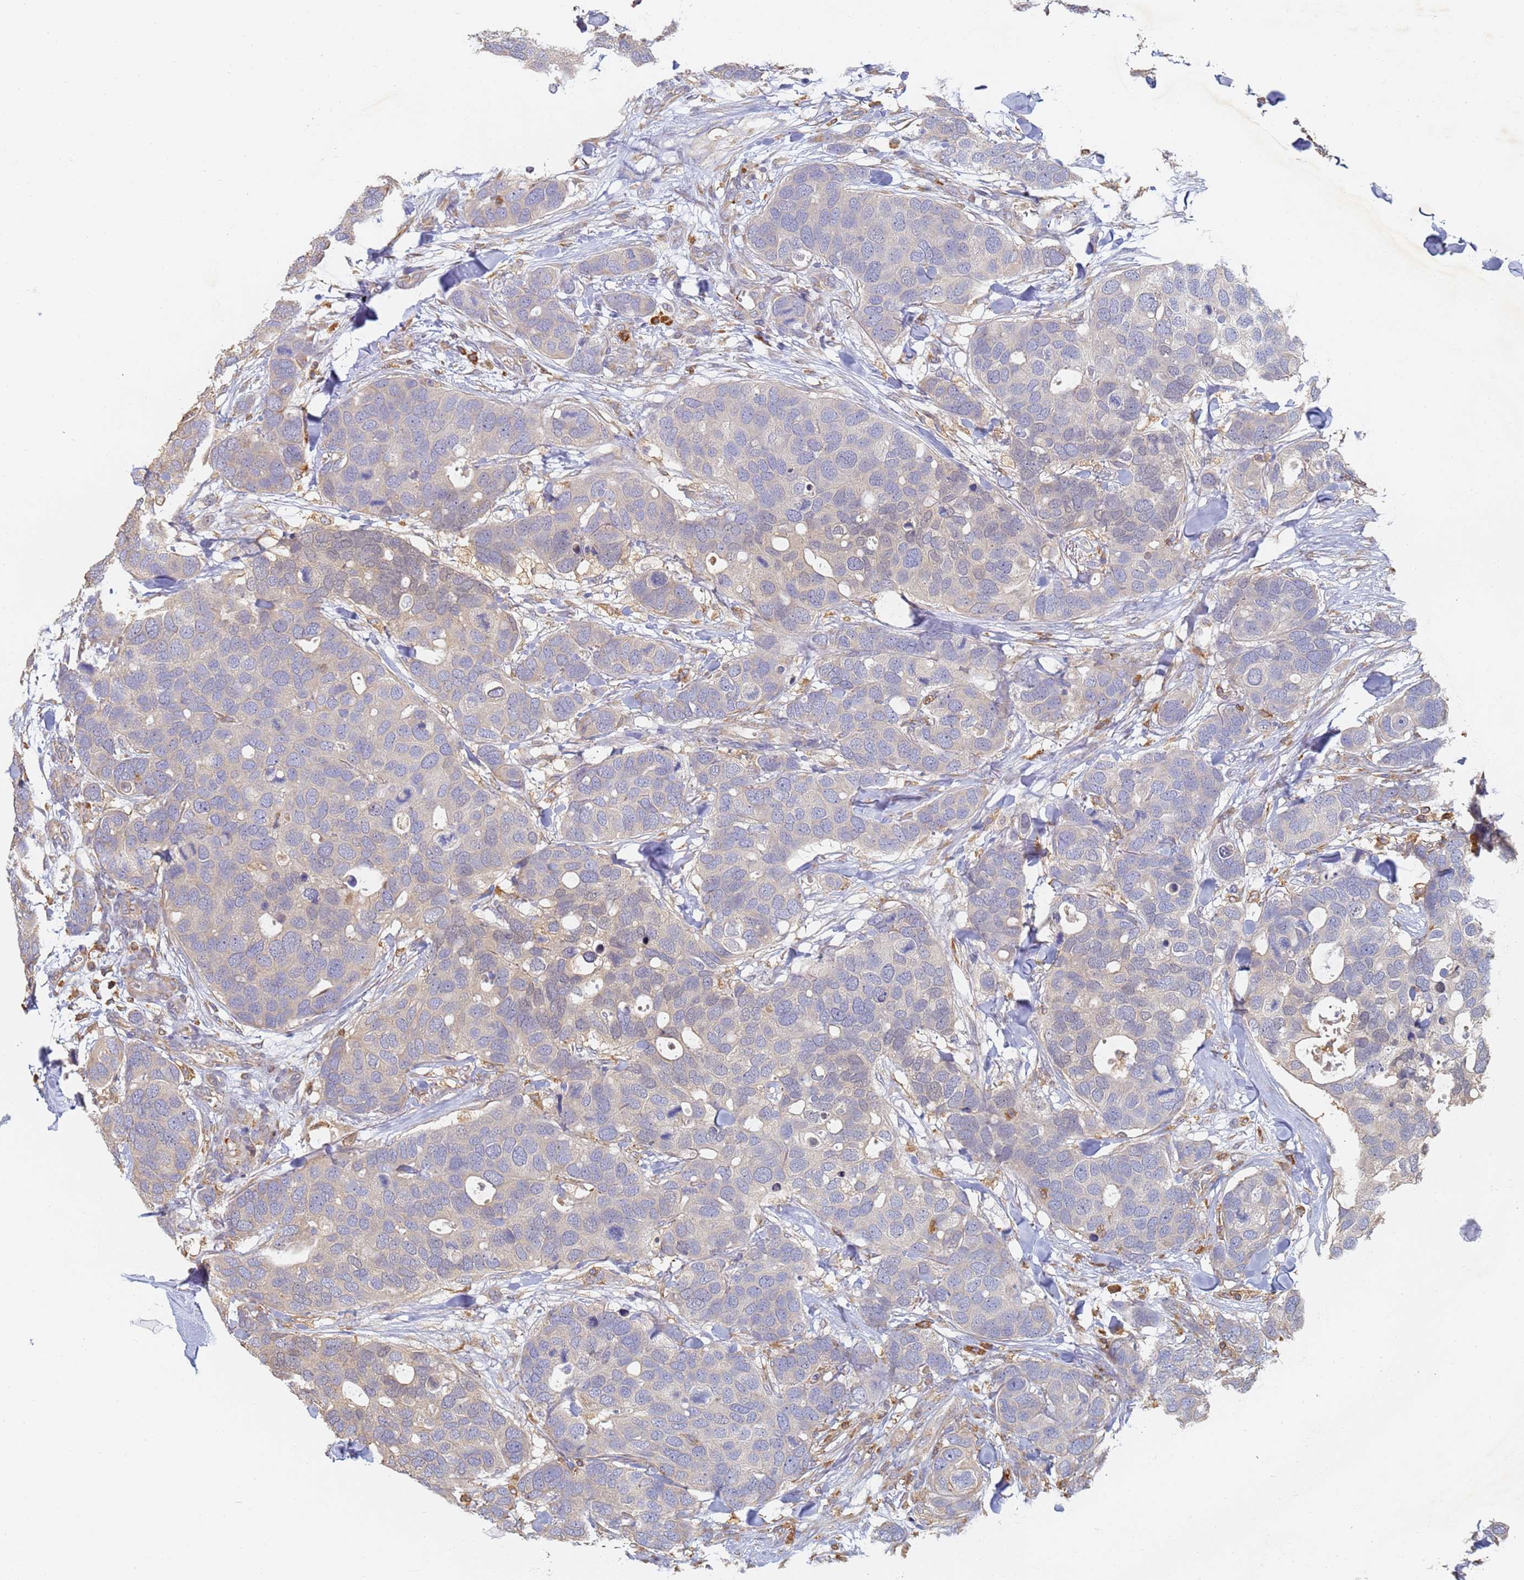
{"staining": {"intensity": "negative", "quantity": "none", "location": "none"}, "tissue": "breast cancer", "cell_type": "Tumor cells", "image_type": "cancer", "snomed": [{"axis": "morphology", "description": "Duct carcinoma"}, {"axis": "topography", "description": "Breast"}], "caption": "Breast cancer stained for a protein using immunohistochemistry demonstrates no positivity tumor cells.", "gene": "BIN2", "patient": {"sex": "female", "age": 83}}